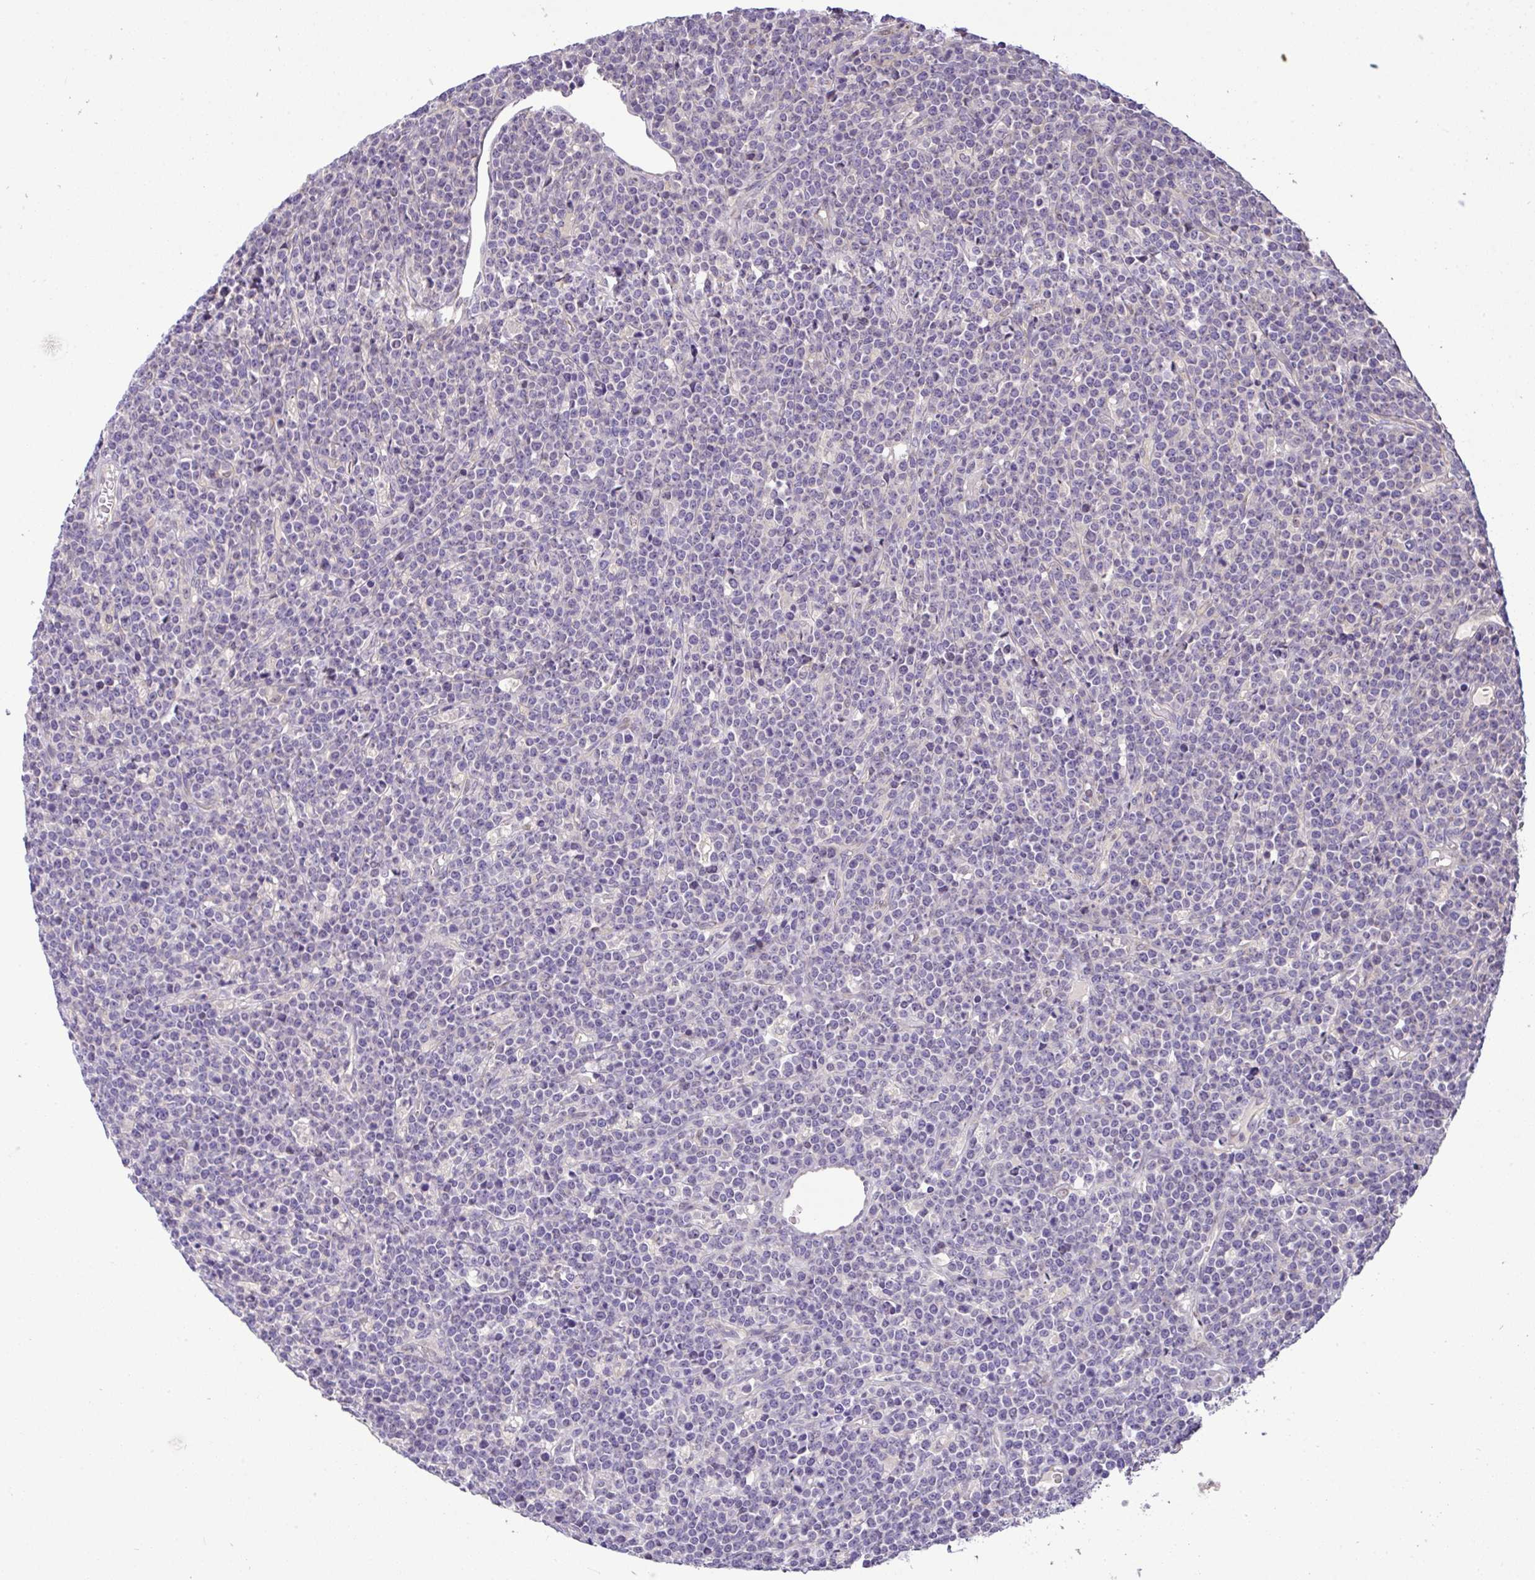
{"staining": {"intensity": "negative", "quantity": "none", "location": "none"}, "tissue": "lymphoma", "cell_type": "Tumor cells", "image_type": "cancer", "snomed": [{"axis": "morphology", "description": "Malignant lymphoma, non-Hodgkin's type, High grade"}, {"axis": "topography", "description": "Ovary"}], "caption": "Immunohistochemistry photomicrograph of neoplastic tissue: human lymphoma stained with DAB reveals no significant protein staining in tumor cells.", "gene": "EPN3", "patient": {"sex": "female", "age": 56}}